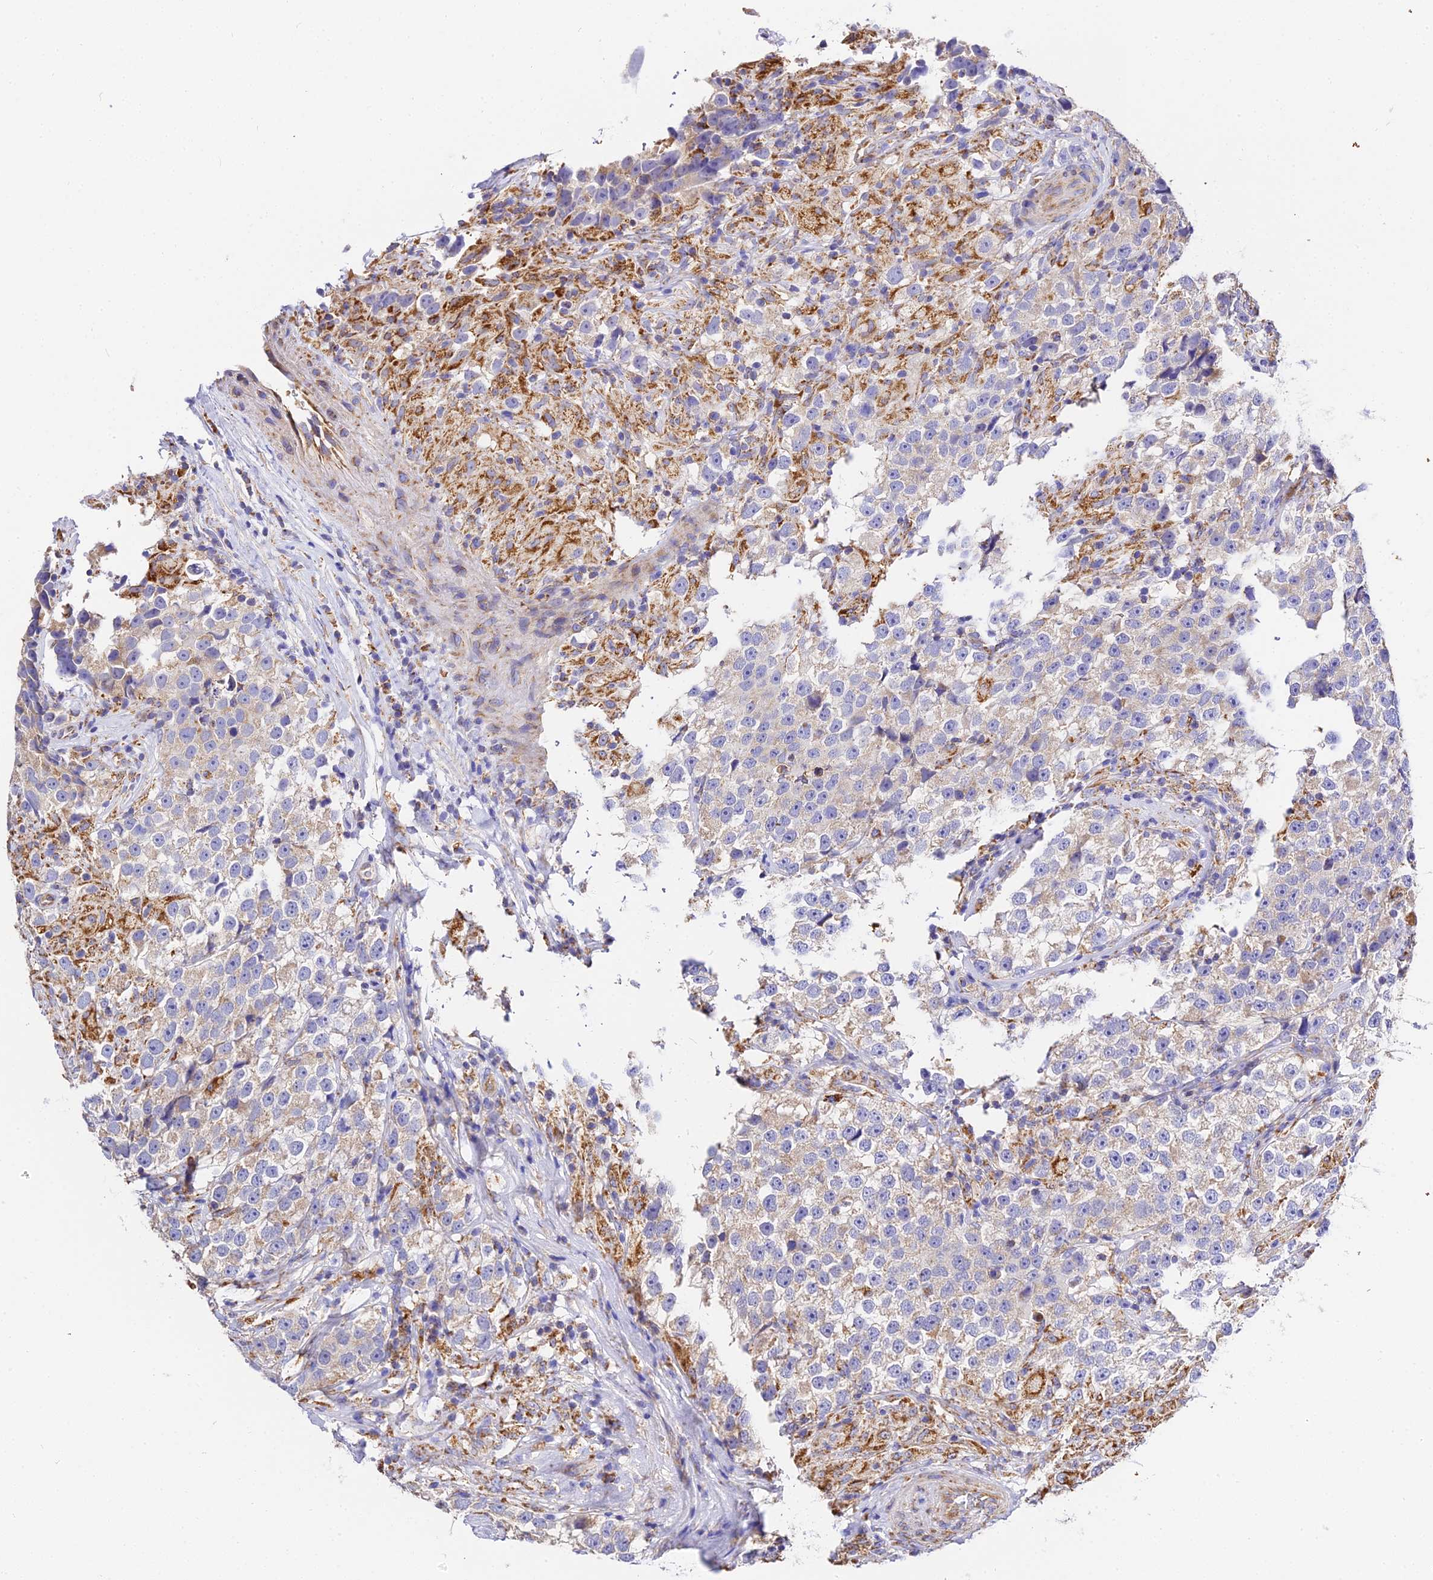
{"staining": {"intensity": "weak", "quantity": "25%-75%", "location": "cytoplasmic/membranous"}, "tissue": "testis cancer", "cell_type": "Tumor cells", "image_type": "cancer", "snomed": [{"axis": "morphology", "description": "Seminoma, NOS"}, {"axis": "topography", "description": "Testis"}], "caption": "Tumor cells show low levels of weak cytoplasmic/membranous staining in approximately 25%-75% of cells in testis cancer. Immunohistochemistry (ihc) stains the protein in brown and the nuclei are stained blue.", "gene": "ZNF573", "patient": {"sex": "male", "age": 46}}